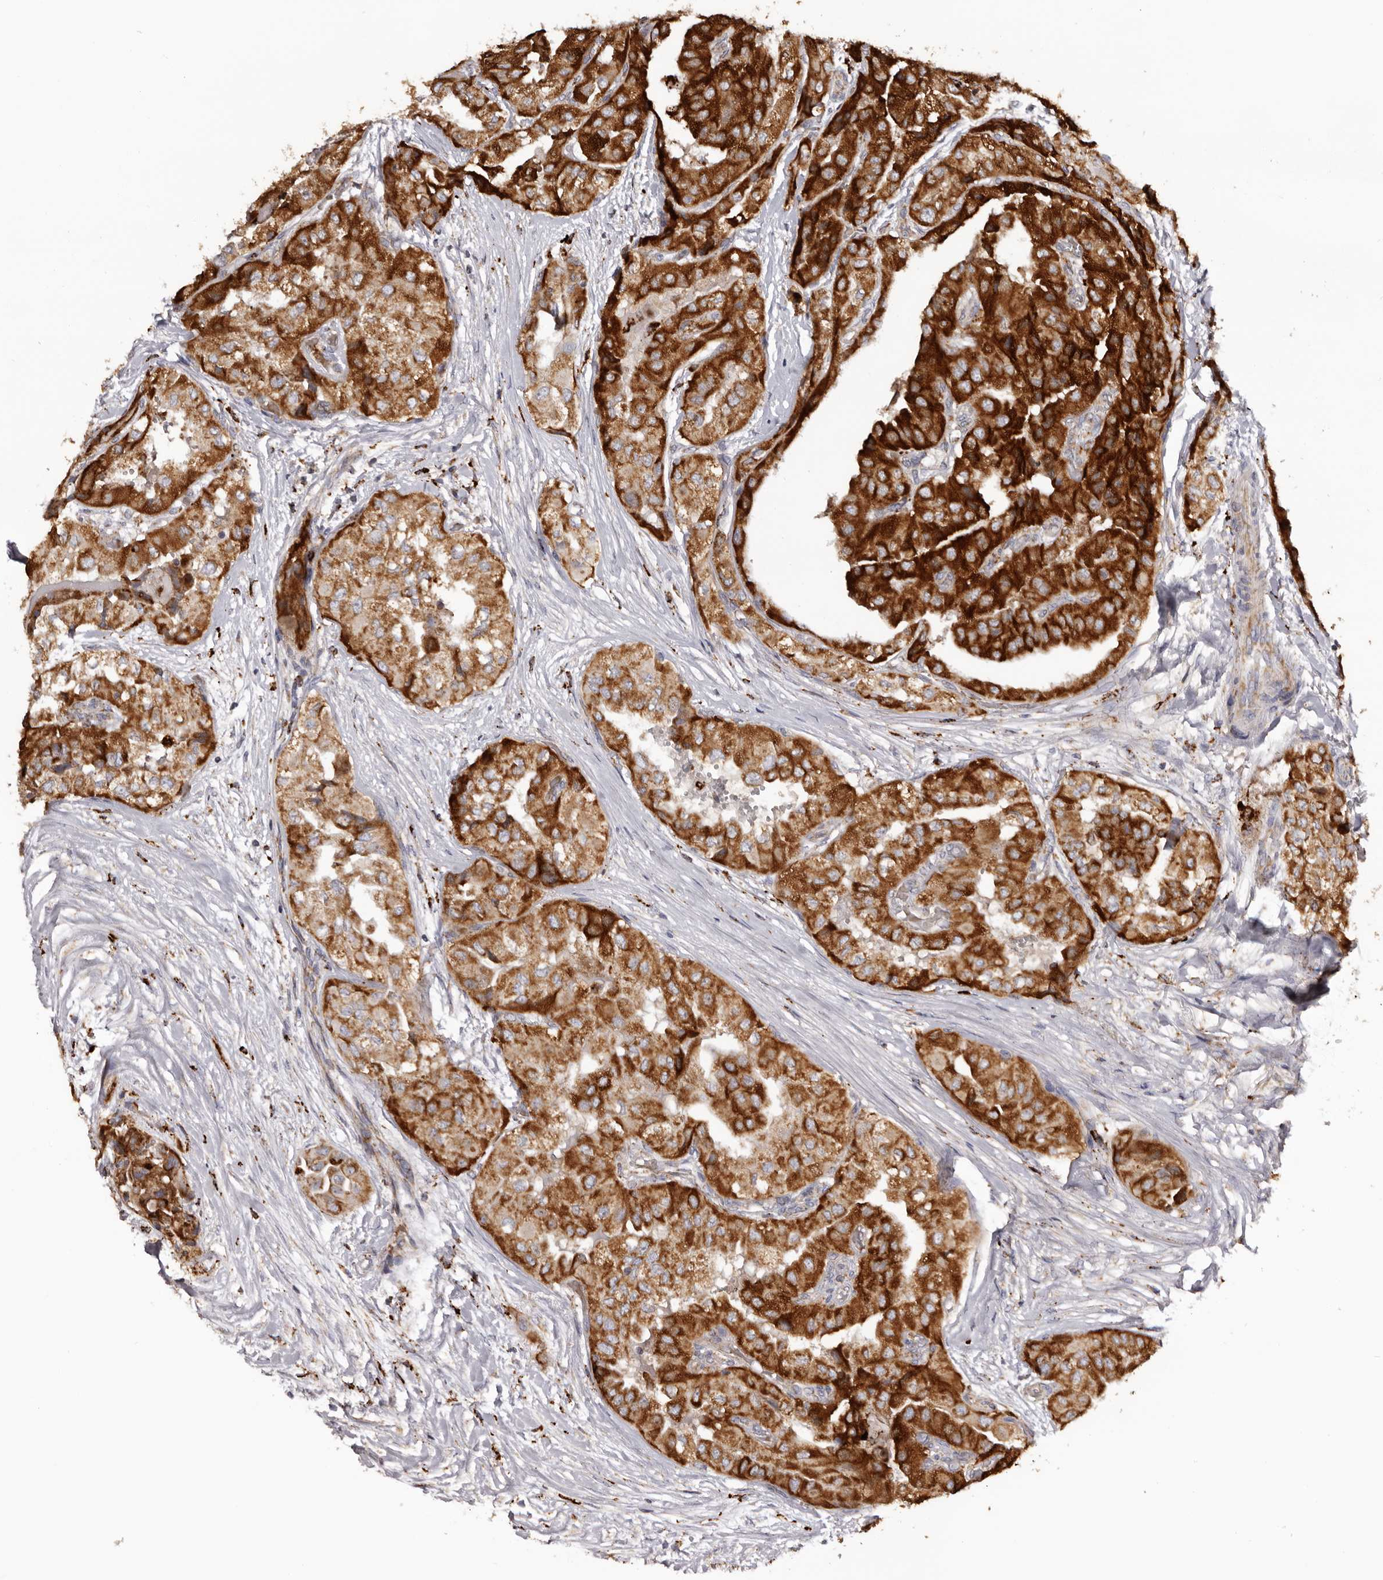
{"staining": {"intensity": "strong", "quantity": ">75%", "location": "cytoplasmic/membranous"}, "tissue": "thyroid cancer", "cell_type": "Tumor cells", "image_type": "cancer", "snomed": [{"axis": "morphology", "description": "Papillary adenocarcinoma, NOS"}, {"axis": "topography", "description": "Thyroid gland"}], "caption": "Tumor cells demonstrate high levels of strong cytoplasmic/membranous positivity in about >75% of cells in thyroid cancer (papillary adenocarcinoma). Nuclei are stained in blue.", "gene": "MECR", "patient": {"sex": "female", "age": 59}}